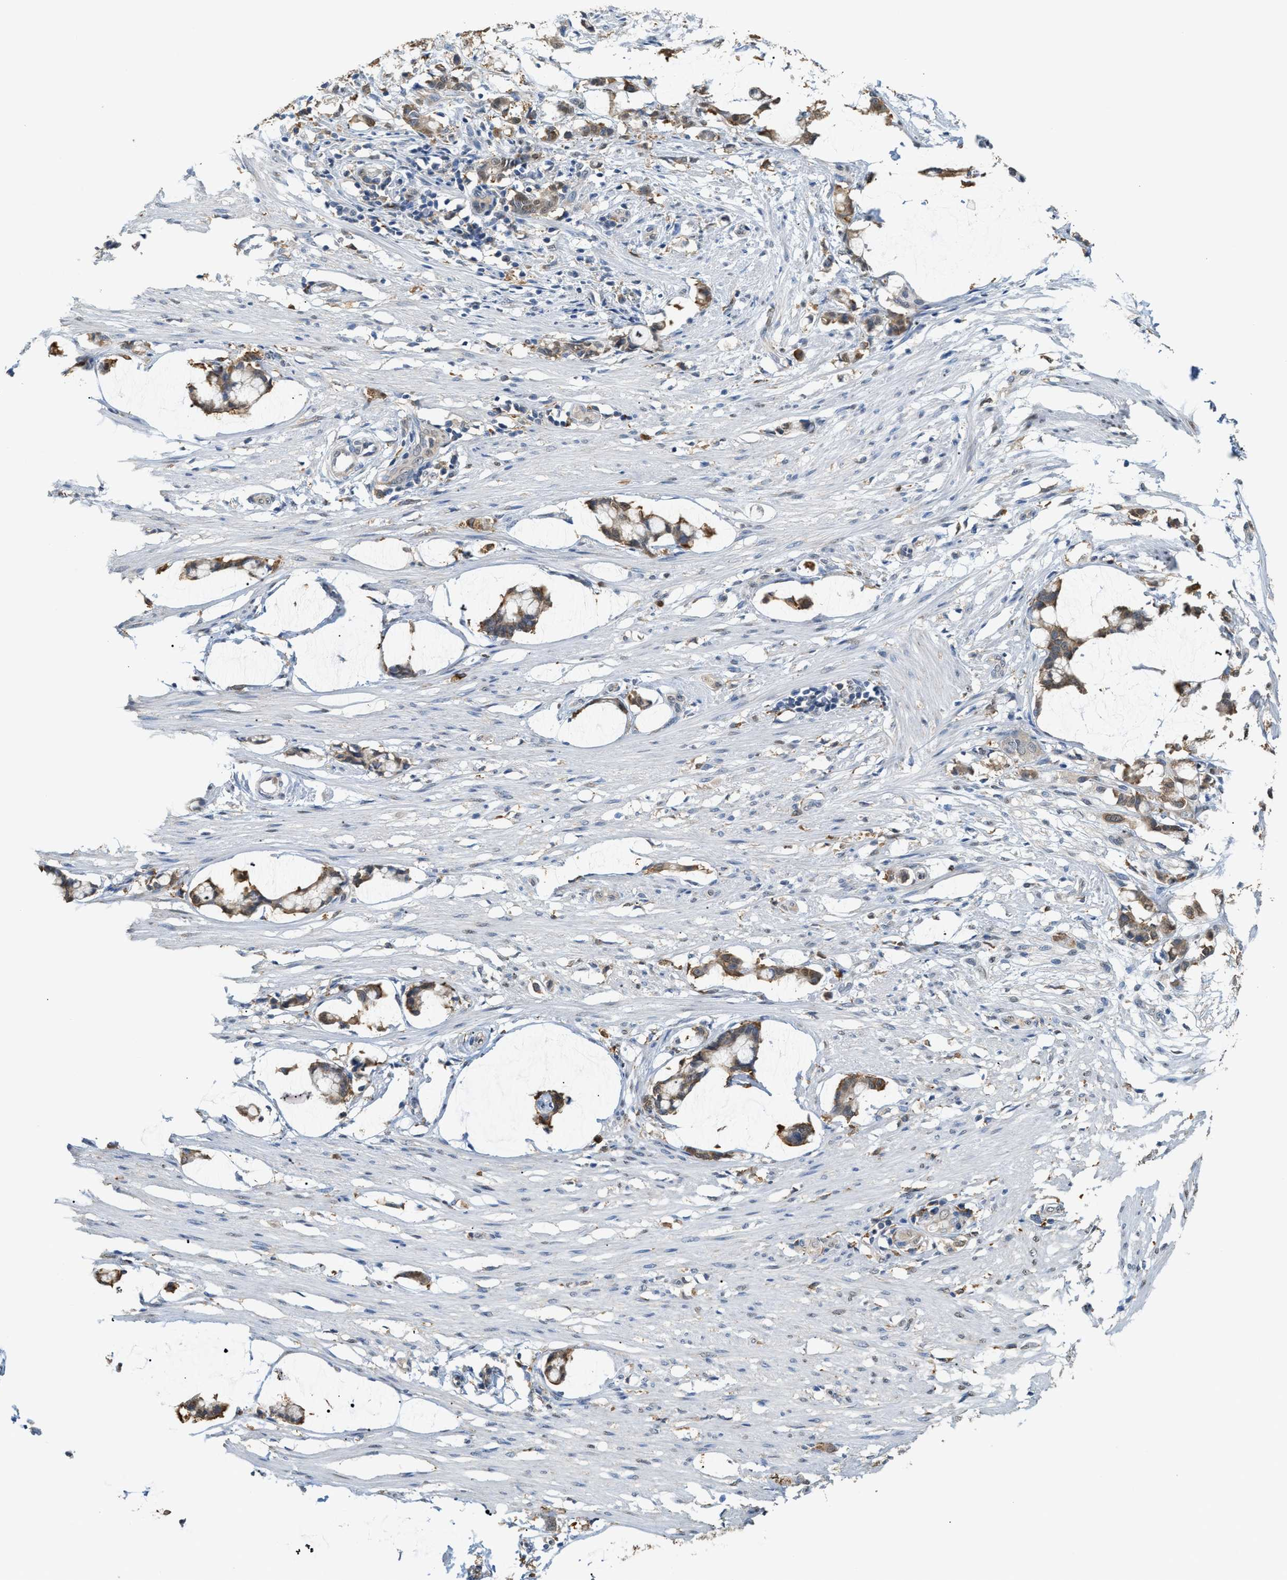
{"staining": {"intensity": "negative", "quantity": "none", "location": "none"}, "tissue": "smooth muscle", "cell_type": "Smooth muscle cells", "image_type": "normal", "snomed": [{"axis": "morphology", "description": "Normal tissue, NOS"}, {"axis": "morphology", "description": "Adenocarcinoma, NOS"}, {"axis": "topography", "description": "Smooth muscle"}, {"axis": "topography", "description": "Colon"}], "caption": "The immunohistochemistry (IHC) micrograph has no significant positivity in smooth muscle cells of smooth muscle. The staining was performed using DAB to visualize the protein expression in brown, while the nuclei were stained in blue with hematoxylin (Magnification: 20x).", "gene": "GCN1", "patient": {"sex": "male", "age": 14}}